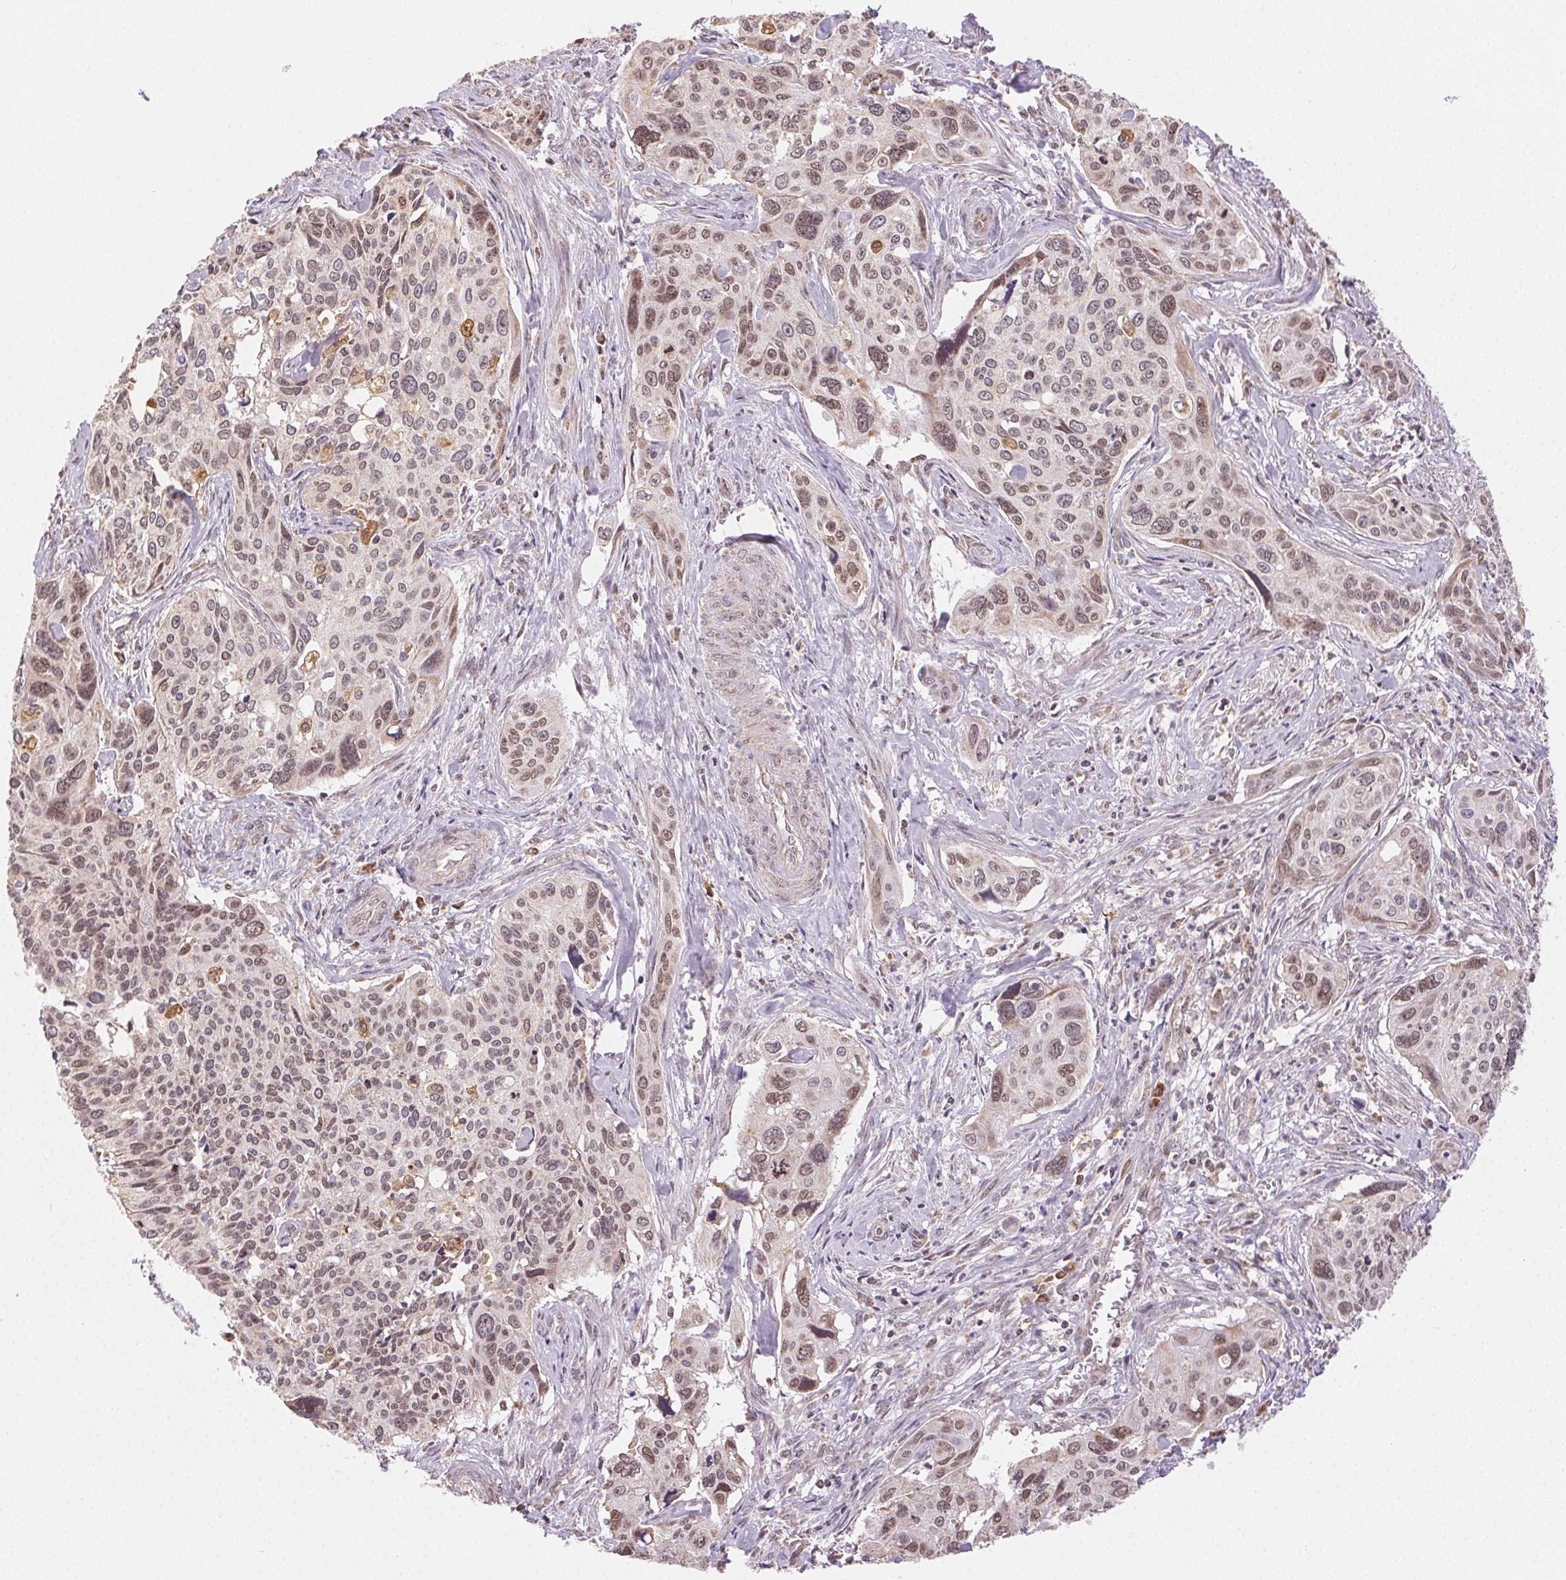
{"staining": {"intensity": "weak", "quantity": "25%-75%", "location": "nuclear"}, "tissue": "cervical cancer", "cell_type": "Tumor cells", "image_type": "cancer", "snomed": [{"axis": "morphology", "description": "Squamous cell carcinoma, NOS"}, {"axis": "topography", "description": "Cervix"}], "caption": "Squamous cell carcinoma (cervical) stained for a protein shows weak nuclear positivity in tumor cells.", "gene": "PIWIL4", "patient": {"sex": "female", "age": 31}}